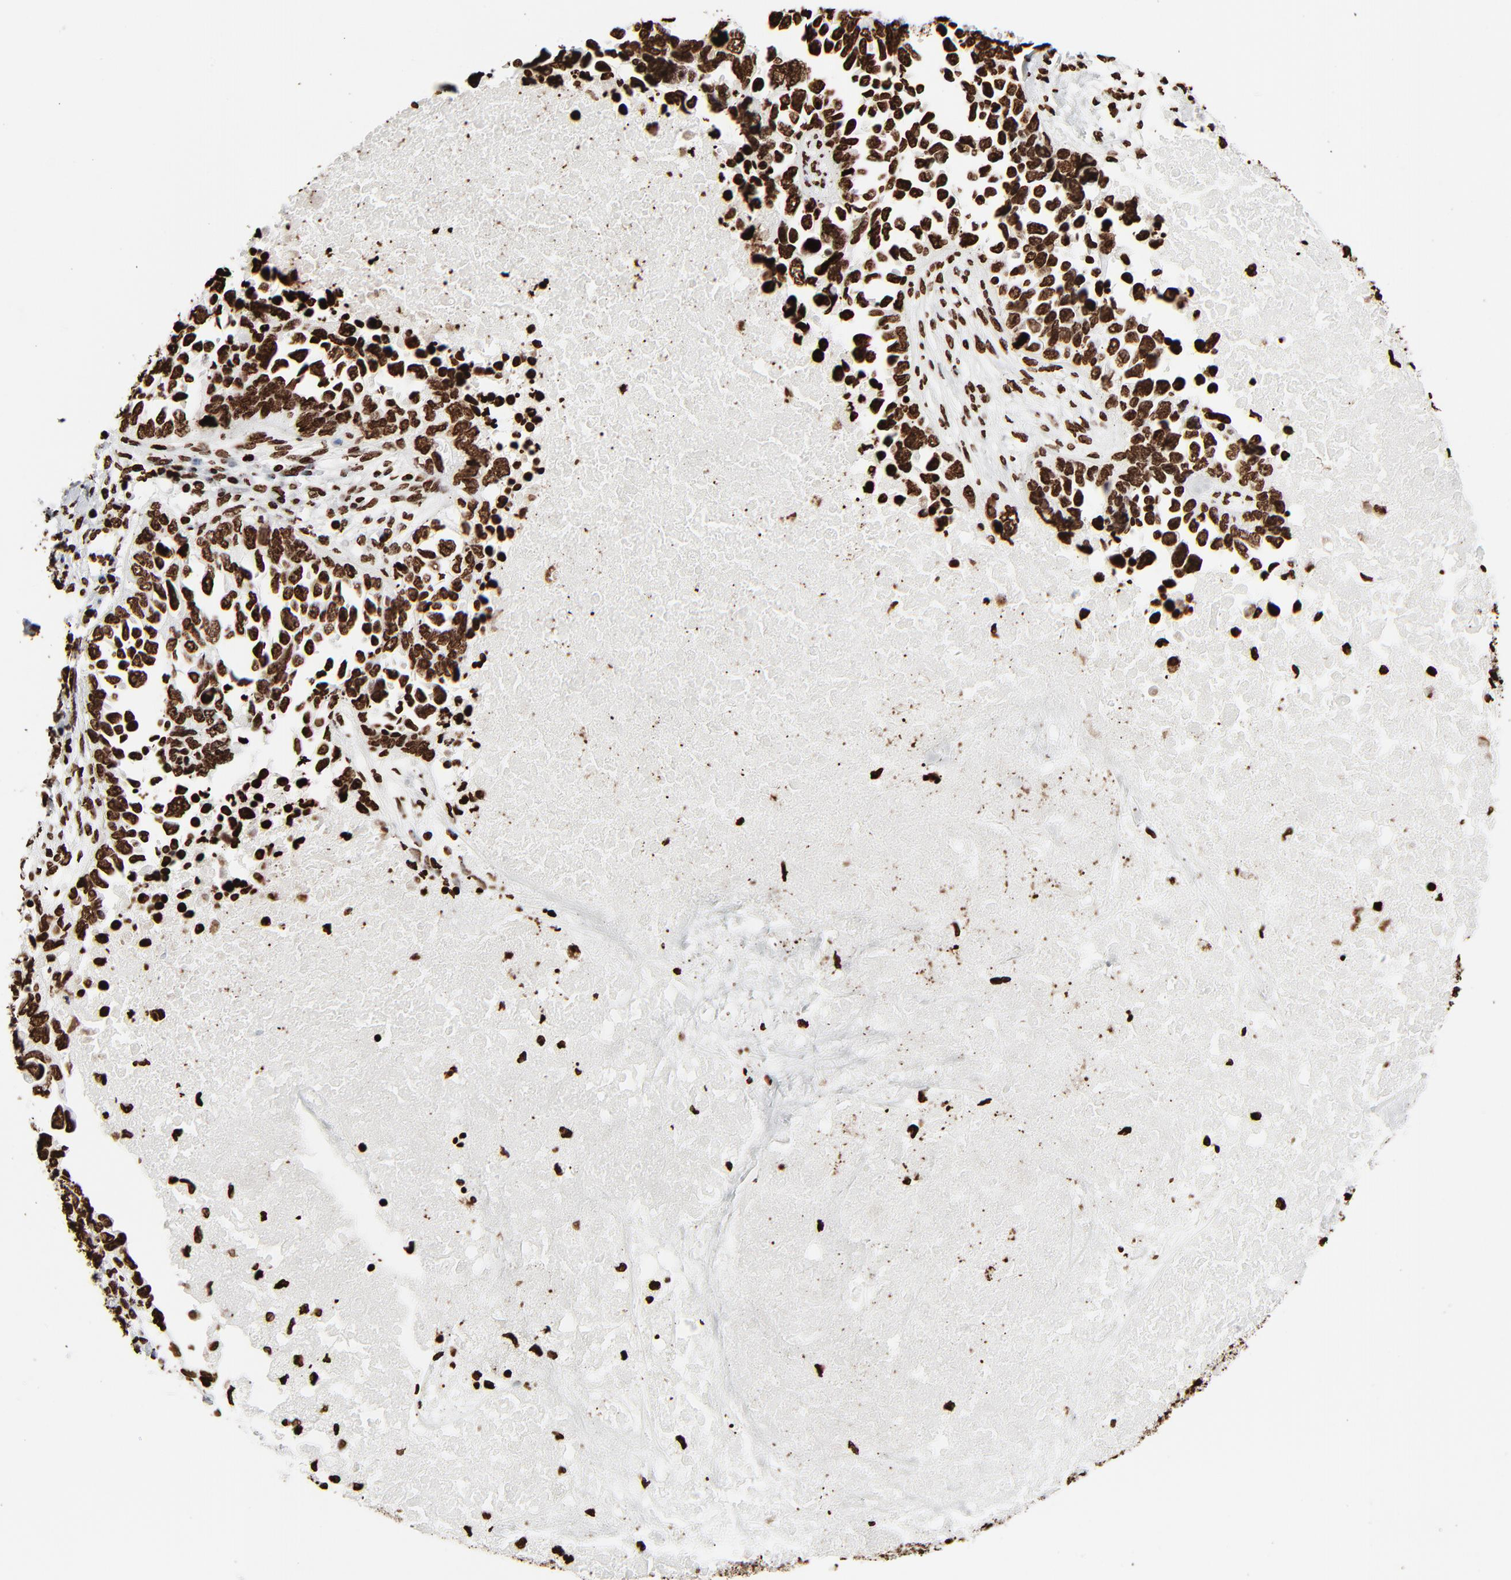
{"staining": {"intensity": "strong", "quantity": ">75%", "location": "nuclear"}, "tissue": "ovarian cancer", "cell_type": "Tumor cells", "image_type": "cancer", "snomed": [{"axis": "morphology", "description": "Cystadenocarcinoma, serous, NOS"}, {"axis": "topography", "description": "Ovary"}], "caption": "High-power microscopy captured an immunohistochemistry histopathology image of ovarian cancer (serous cystadenocarcinoma), revealing strong nuclear expression in approximately >75% of tumor cells. The protein of interest is shown in brown color, while the nuclei are stained blue.", "gene": "H3-4", "patient": {"sex": "female", "age": 82}}